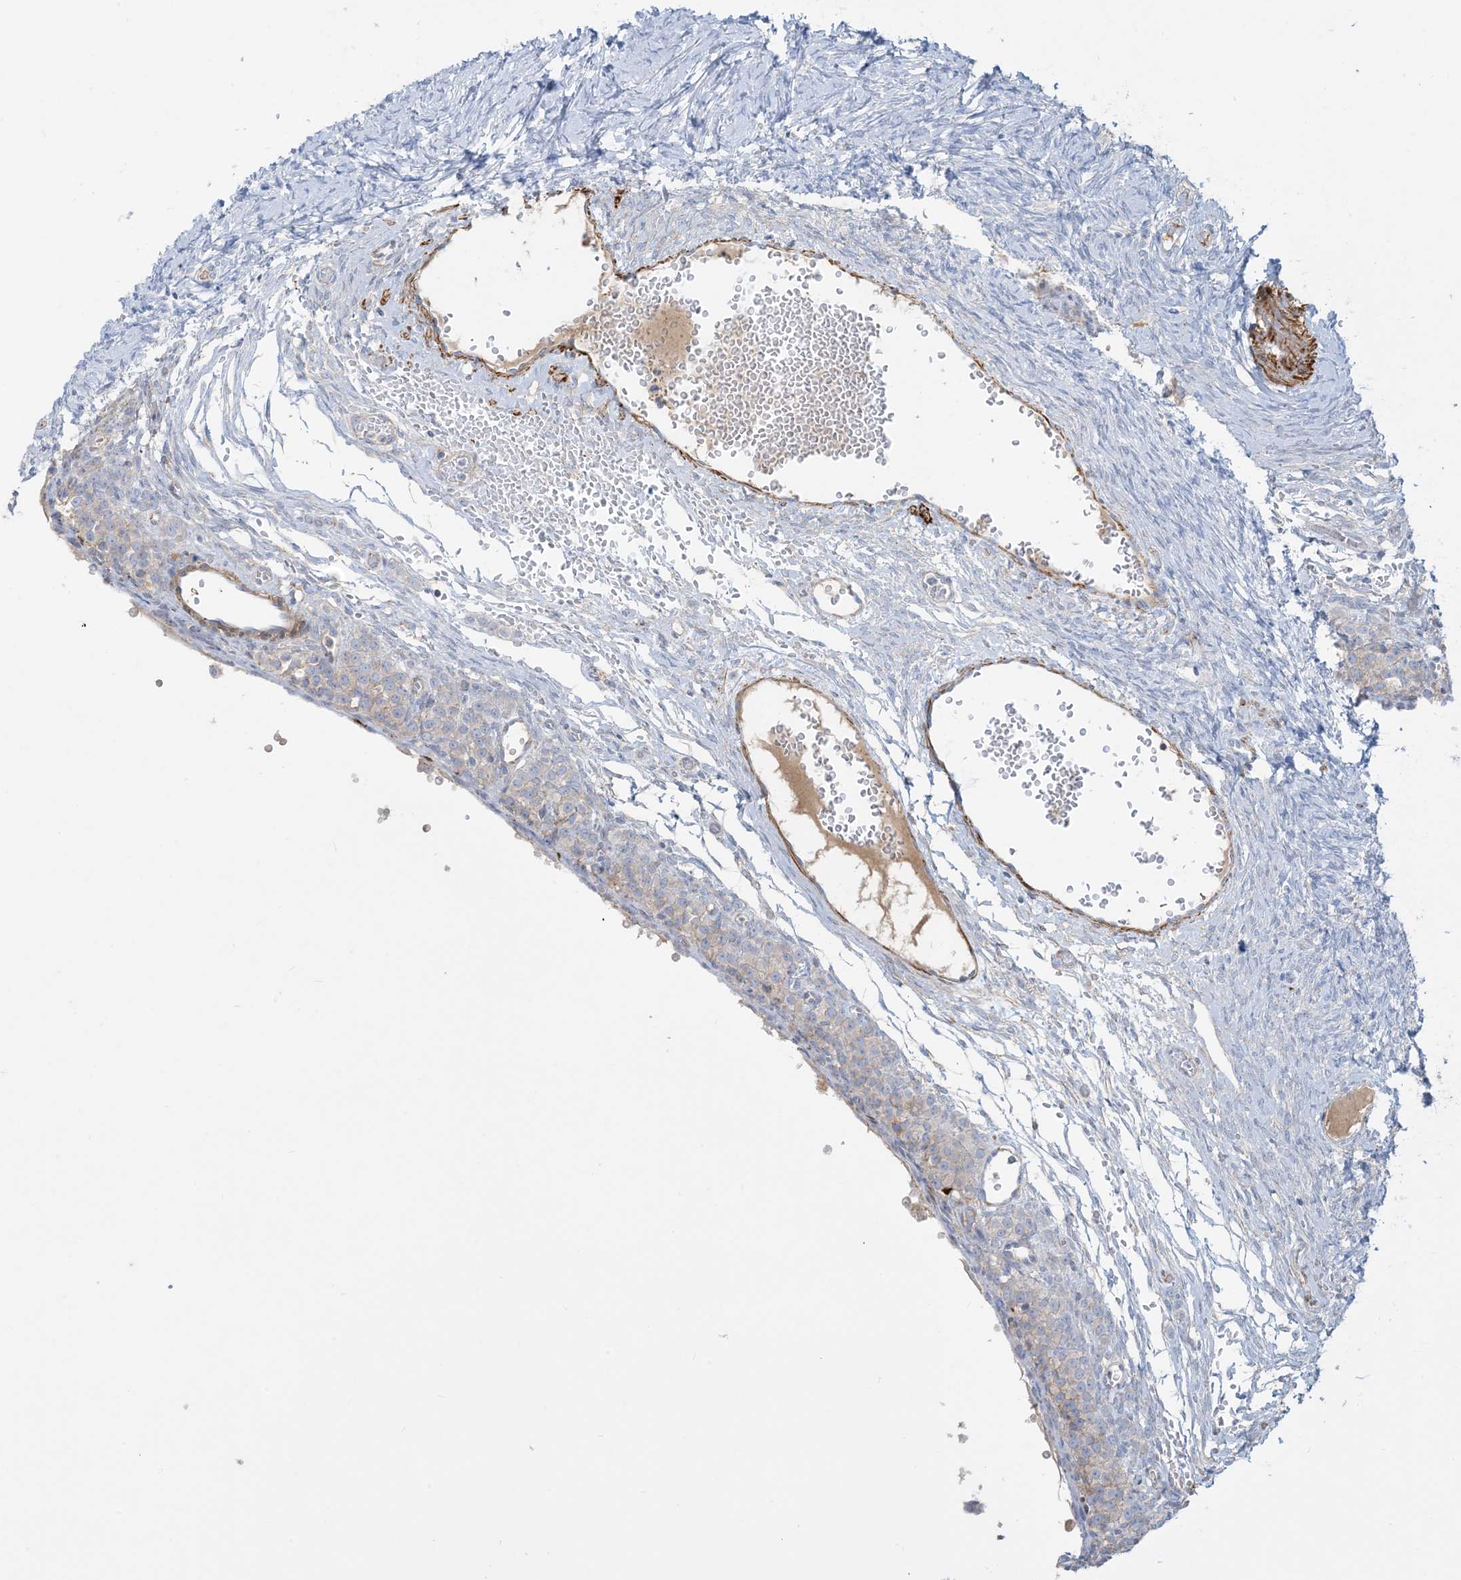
{"staining": {"intensity": "negative", "quantity": "none", "location": "none"}, "tissue": "ovary", "cell_type": "Ovarian stroma cells", "image_type": "normal", "snomed": [{"axis": "morphology", "description": "Adenocarcinoma, NOS"}, {"axis": "topography", "description": "Endometrium"}], "caption": "High power microscopy histopathology image of an IHC histopathology image of benign ovary, revealing no significant positivity in ovarian stroma cells.", "gene": "GTF3C2", "patient": {"sex": "female", "age": 32}}